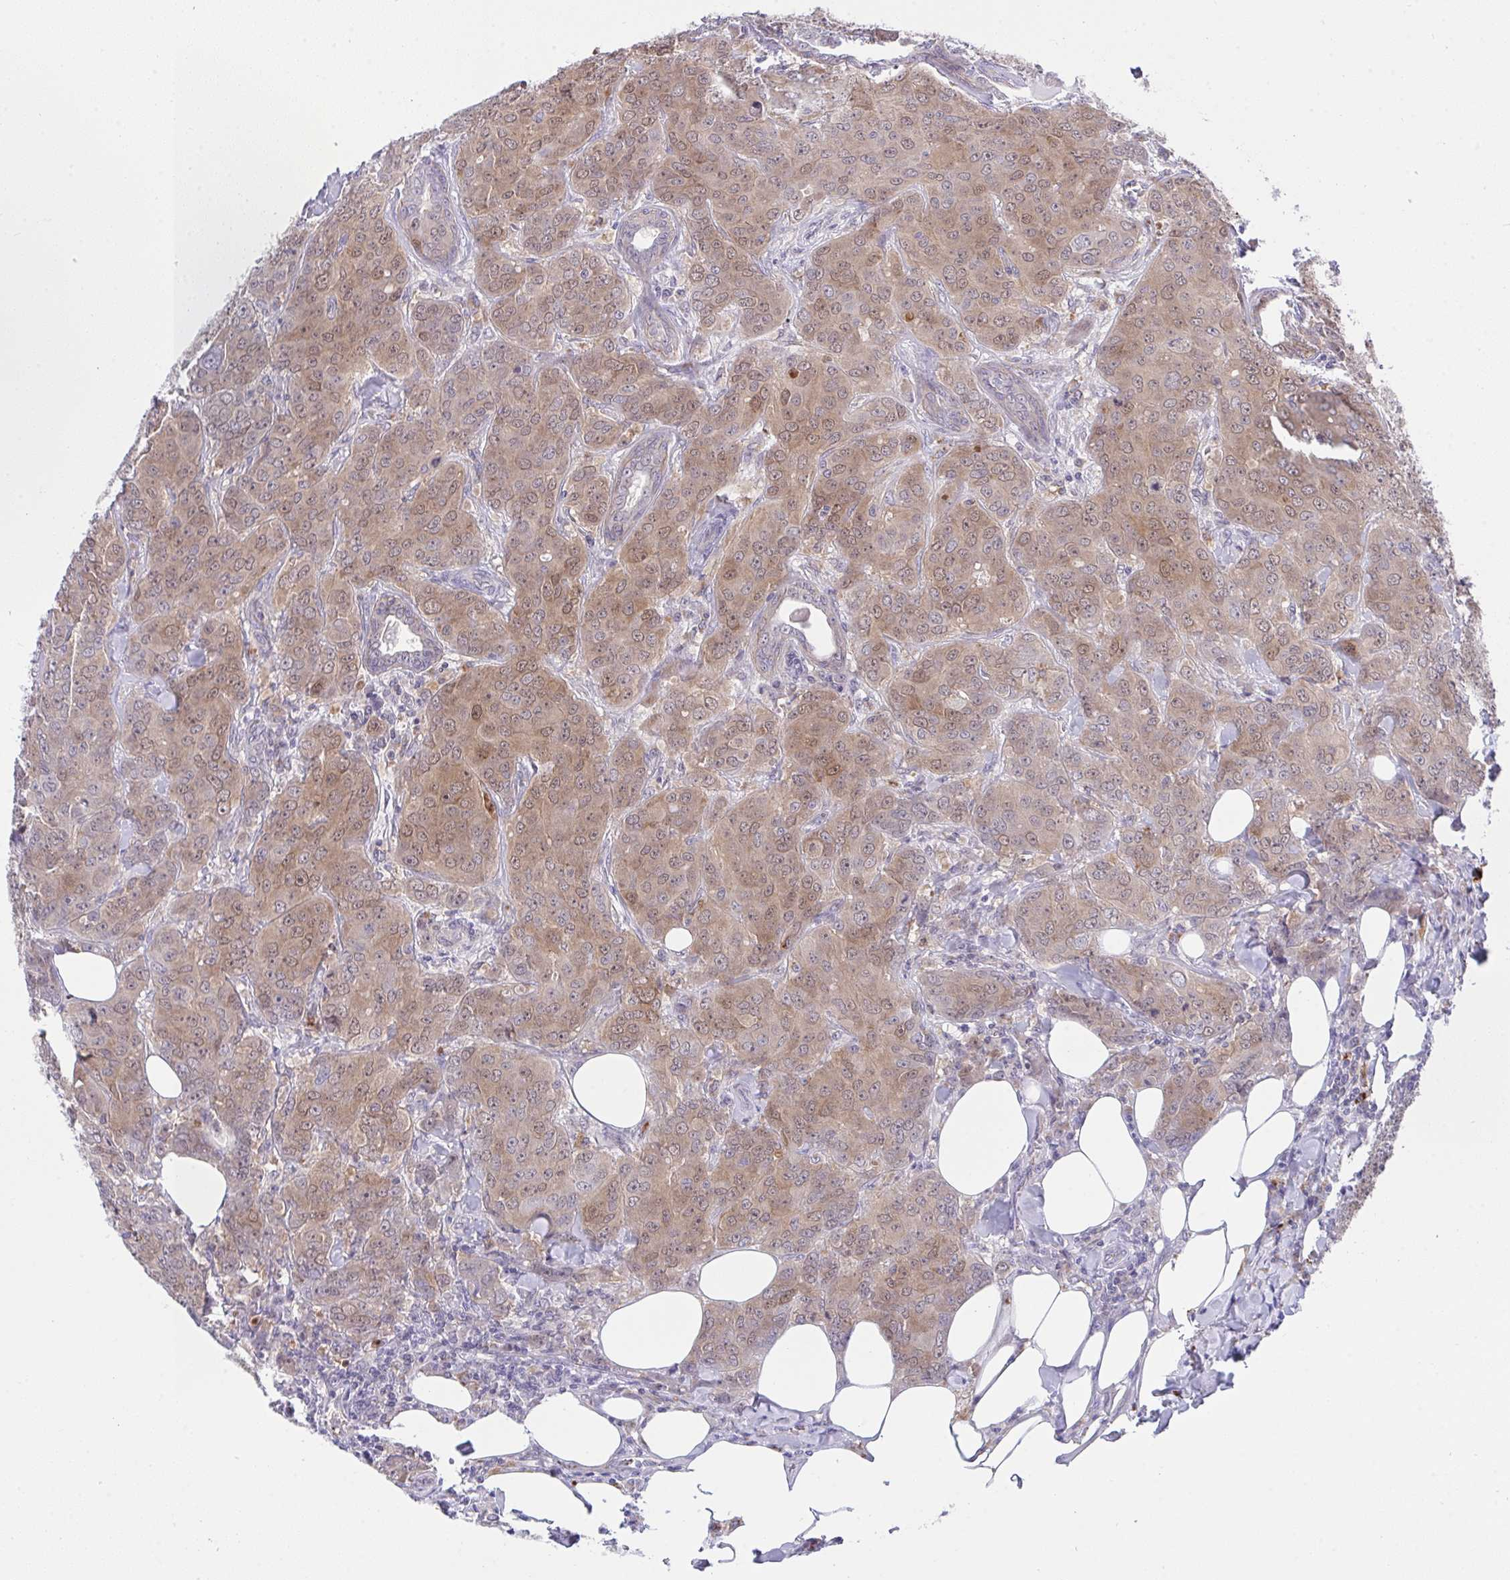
{"staining": {"intensity": "moderate", "quantity": ">75%", "location": "cytoplasmic/membranous,nuclear"}, "tissue": "breast cancer", "cell_type": "Tumor cells", "image_type": "cancer", "snomed": [{"axis": "morphology", "description": "Duct carcinoma"}, {"axis": "topography", "description": "Breast"}], "caption": "Tumor cells exhibit medium levels of moderate cytoplasmic/membranous and nuclear positivity in approximately >75% of cells in breast infiltrating ductal carcinoma. (DAB = brown stain, brightfield microscopy at high magnification).", "gene": "HOXD12", "patient": {"sex": "female", "age": 43}}